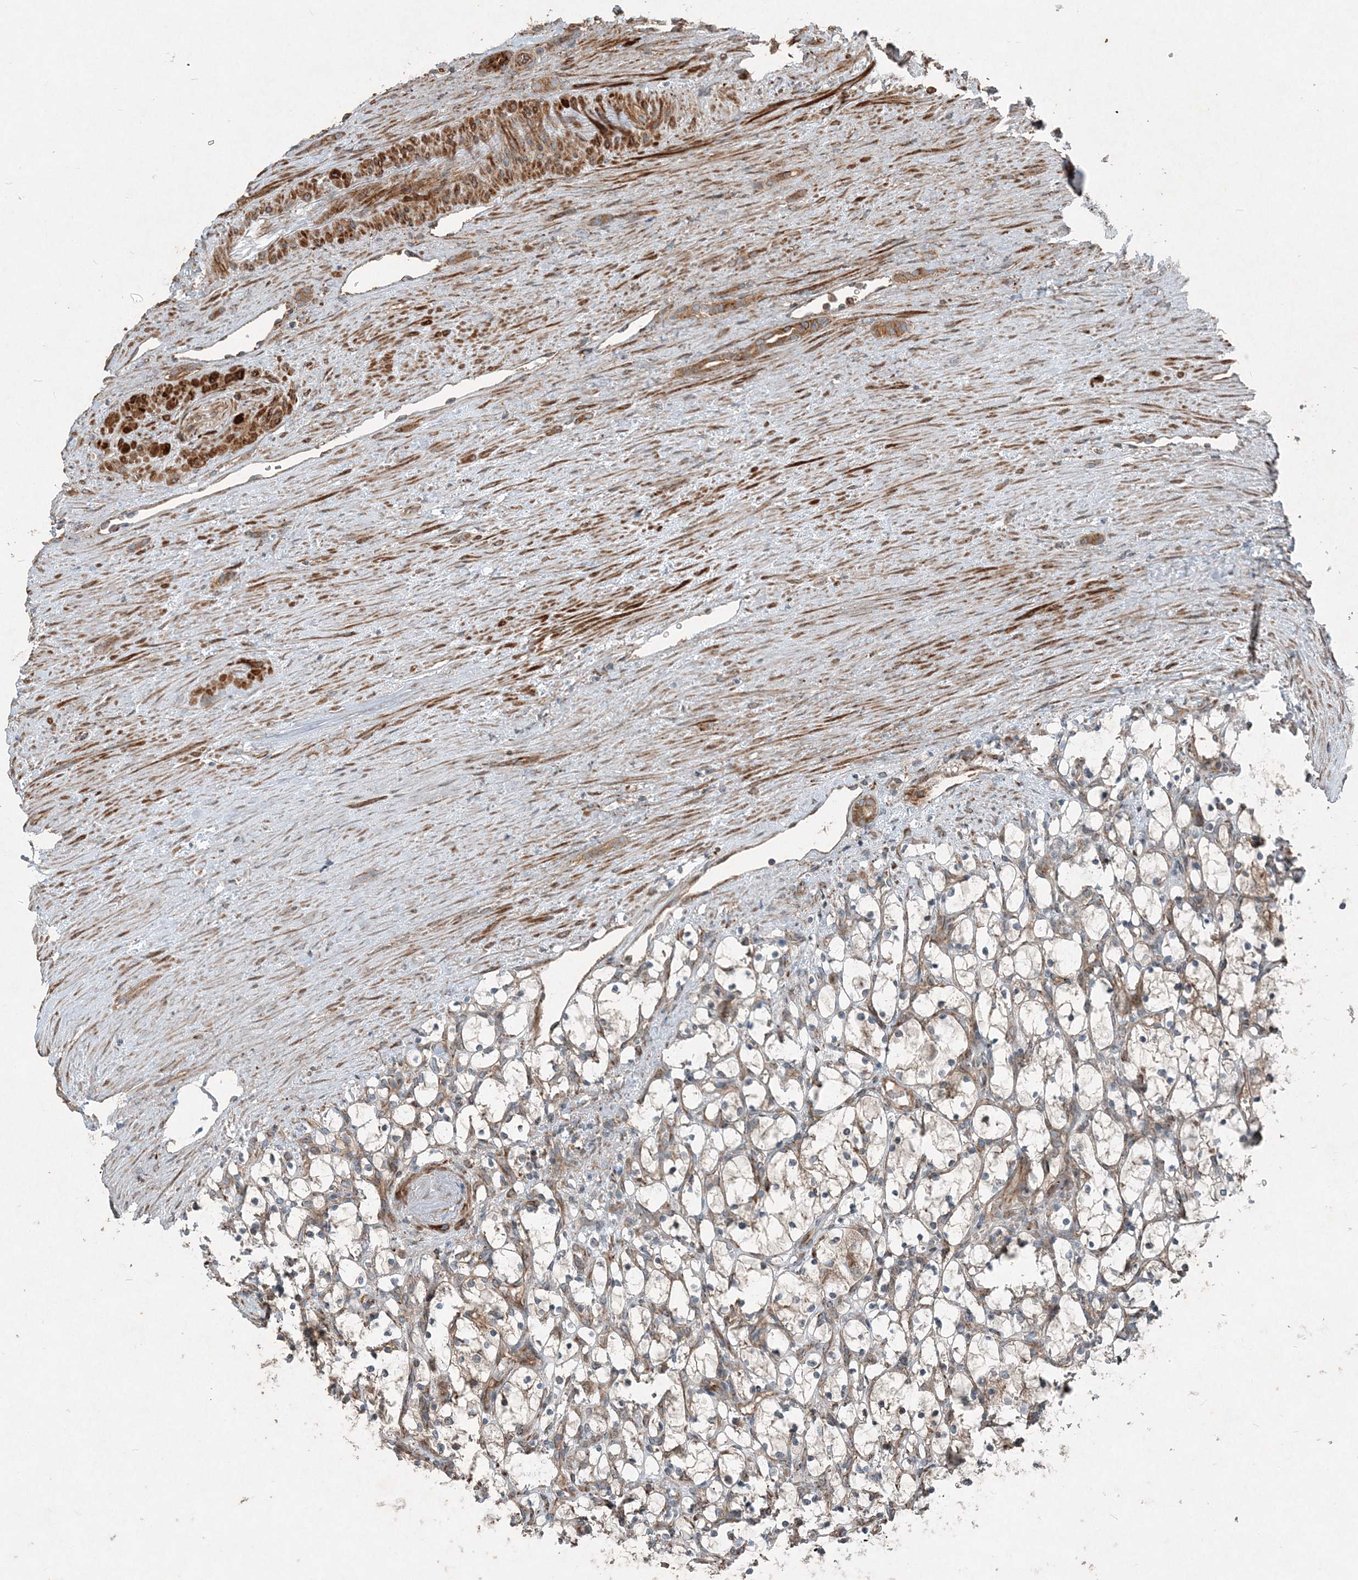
{"staining": {"intensity": "negative", "quantity": "none", "location": "none"}, "tissue": "renal cancer", "cell_type": "Tumor cells", "image_type": "cancer", "snomed": [{"axis": "morphology", "description": "Adenocarcinoma, NOS"}, {"axis": "topography", "description": "Kidney"}], "caption": "Micrograph shows no protein staining in tumor cells of adenocarcinoma (renal) tissue.", "gene": "INTU", "patient": {"sex": "female", "age": 69}}